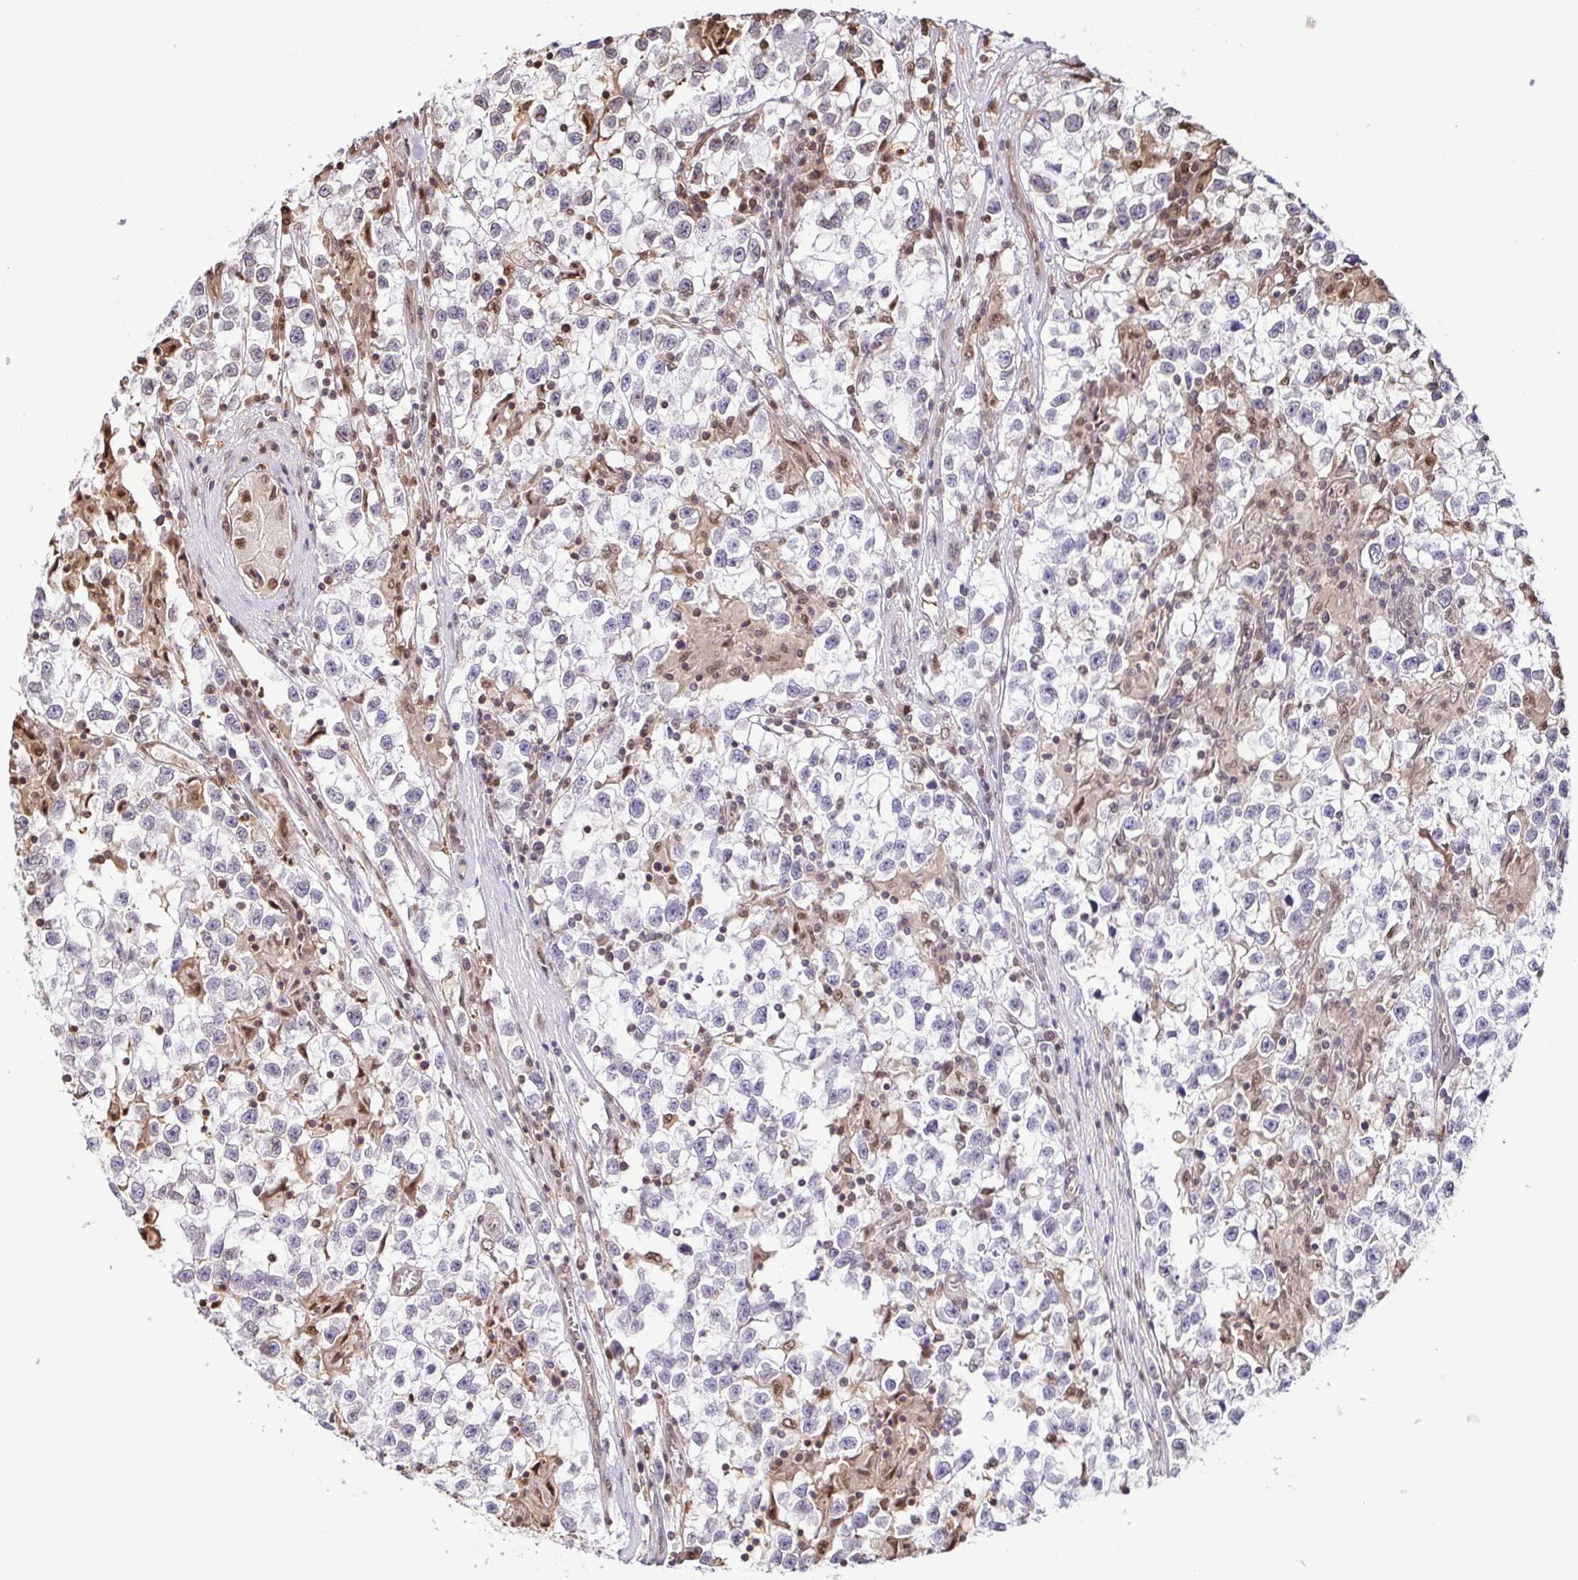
{"staining": {"intensity": "weak", "quantity": "<25%", "location": "nuclear"}, "tissue": "testis cancer", "cell_type": "Tumor cells", "image_type": "cancer", "snomed": [{"axis": "morphology", "description": "Seminoma, NOS"}, {"axis": "topography", "description": "Testis"}], "caption": "Tumor cells are negative for protein expression in human seminoma (testis). (DAB immunohistochemistry (IHC) visualized using brightfield microscopy, high magnification).", "gene": "PSMB9", "patient": {"sex": "male", "age": 31}}